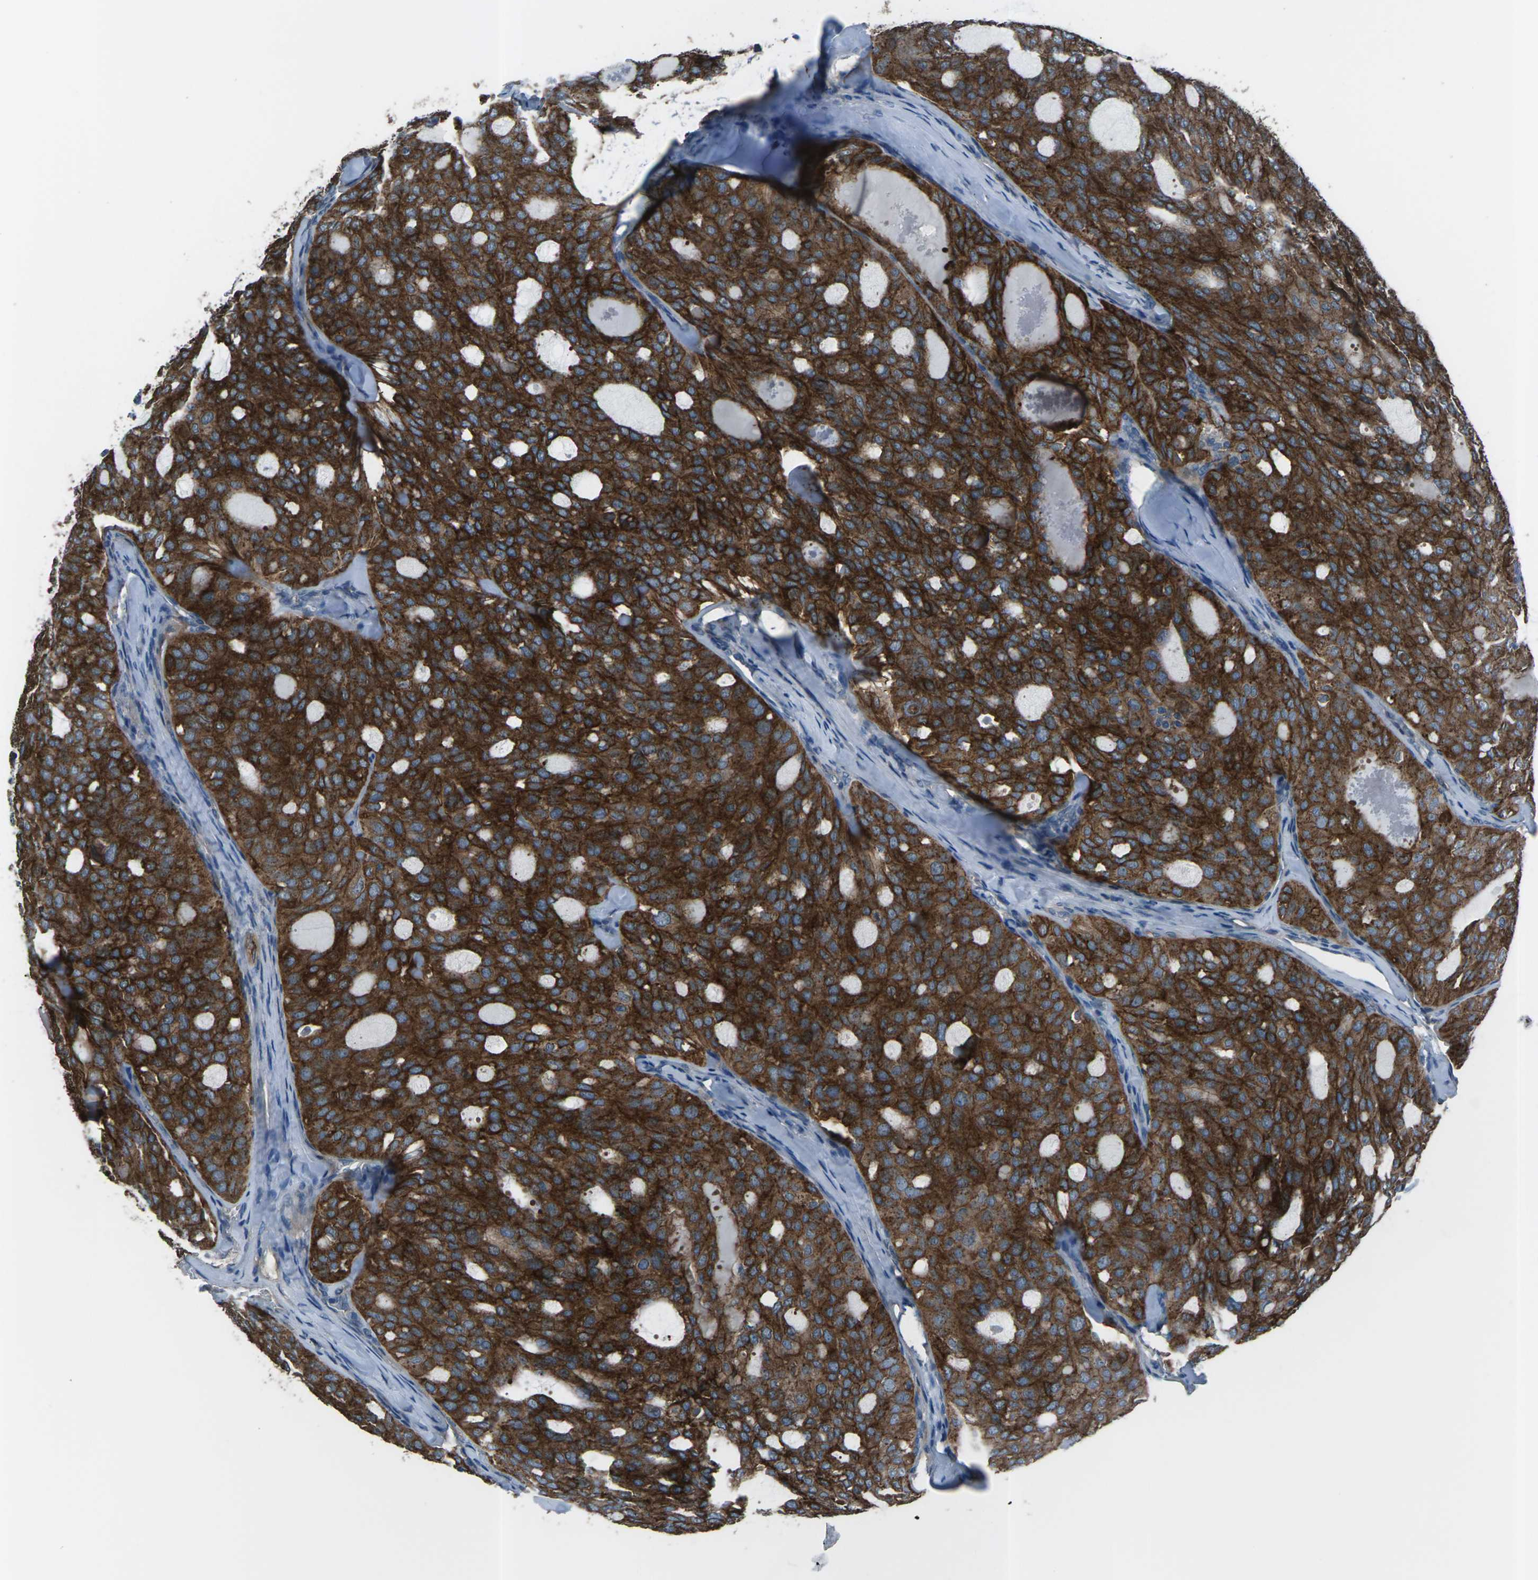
{"staining": {"intensity": "strong", "quantity": ">75%", "location": "cytoplasmic/membranous"}, "tissue": "thyroid cancer", "cell_type": "Tumor cells", "image_type": "cancer", "snomed": [{"axis": "morphology", "description": "Follicular adenoma carcinoma, NOS"}, {"axis": "topography", "description": "Thyroid gland"}], "caption": "DAB immunohistochemical staining of human follicular adenoma carcinoma (thyroid) displays strong cytoplasmic/membranous protein staining in about >75% of tumor cells.", "gene": "CMTM4", "patient": {"sex": "male", "age": 75}}